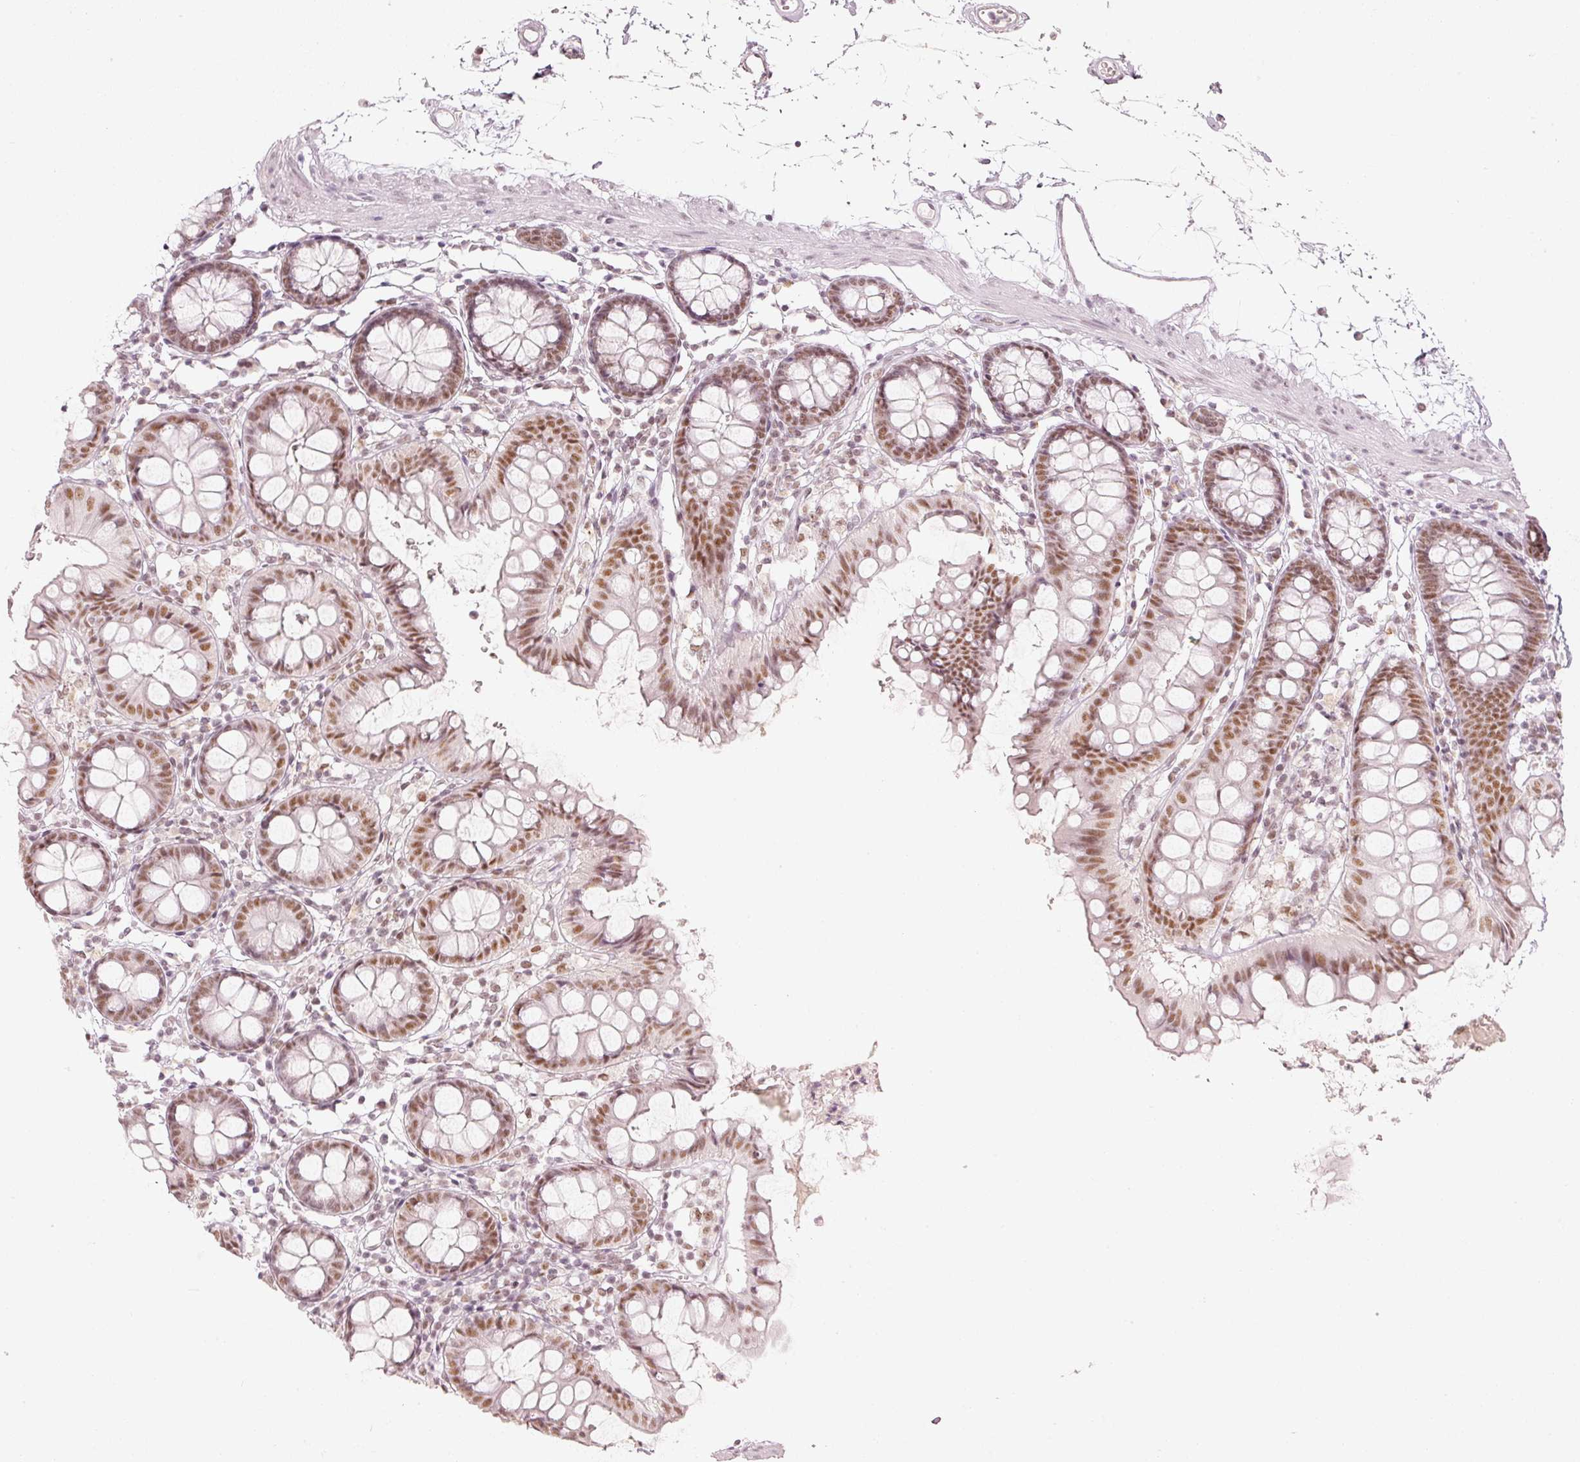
{"staining": {"intensity": "weak", "quantity": ">75%", "location": "nuclear"}, "tissue": "colon", "cell_type": "Endothelial cells", "image_type": "normal", "snomed": [{"axis": "morphology", "description": "Normal tissue, NOS"}, {"axis": "topography", "description": "Colon"}], "caption": "Immunohistochemical staining of unremarkable human colon reveals >75% levels of weak nuclear protein expression in about >75% of endothelial cells. (DAB (3,3'-diaminobenzidine) IHC, brown staining for protein, blue staining for nuclei).", "gene": "PPP1R10", "patient": {"sex": "female", "age": 84}}